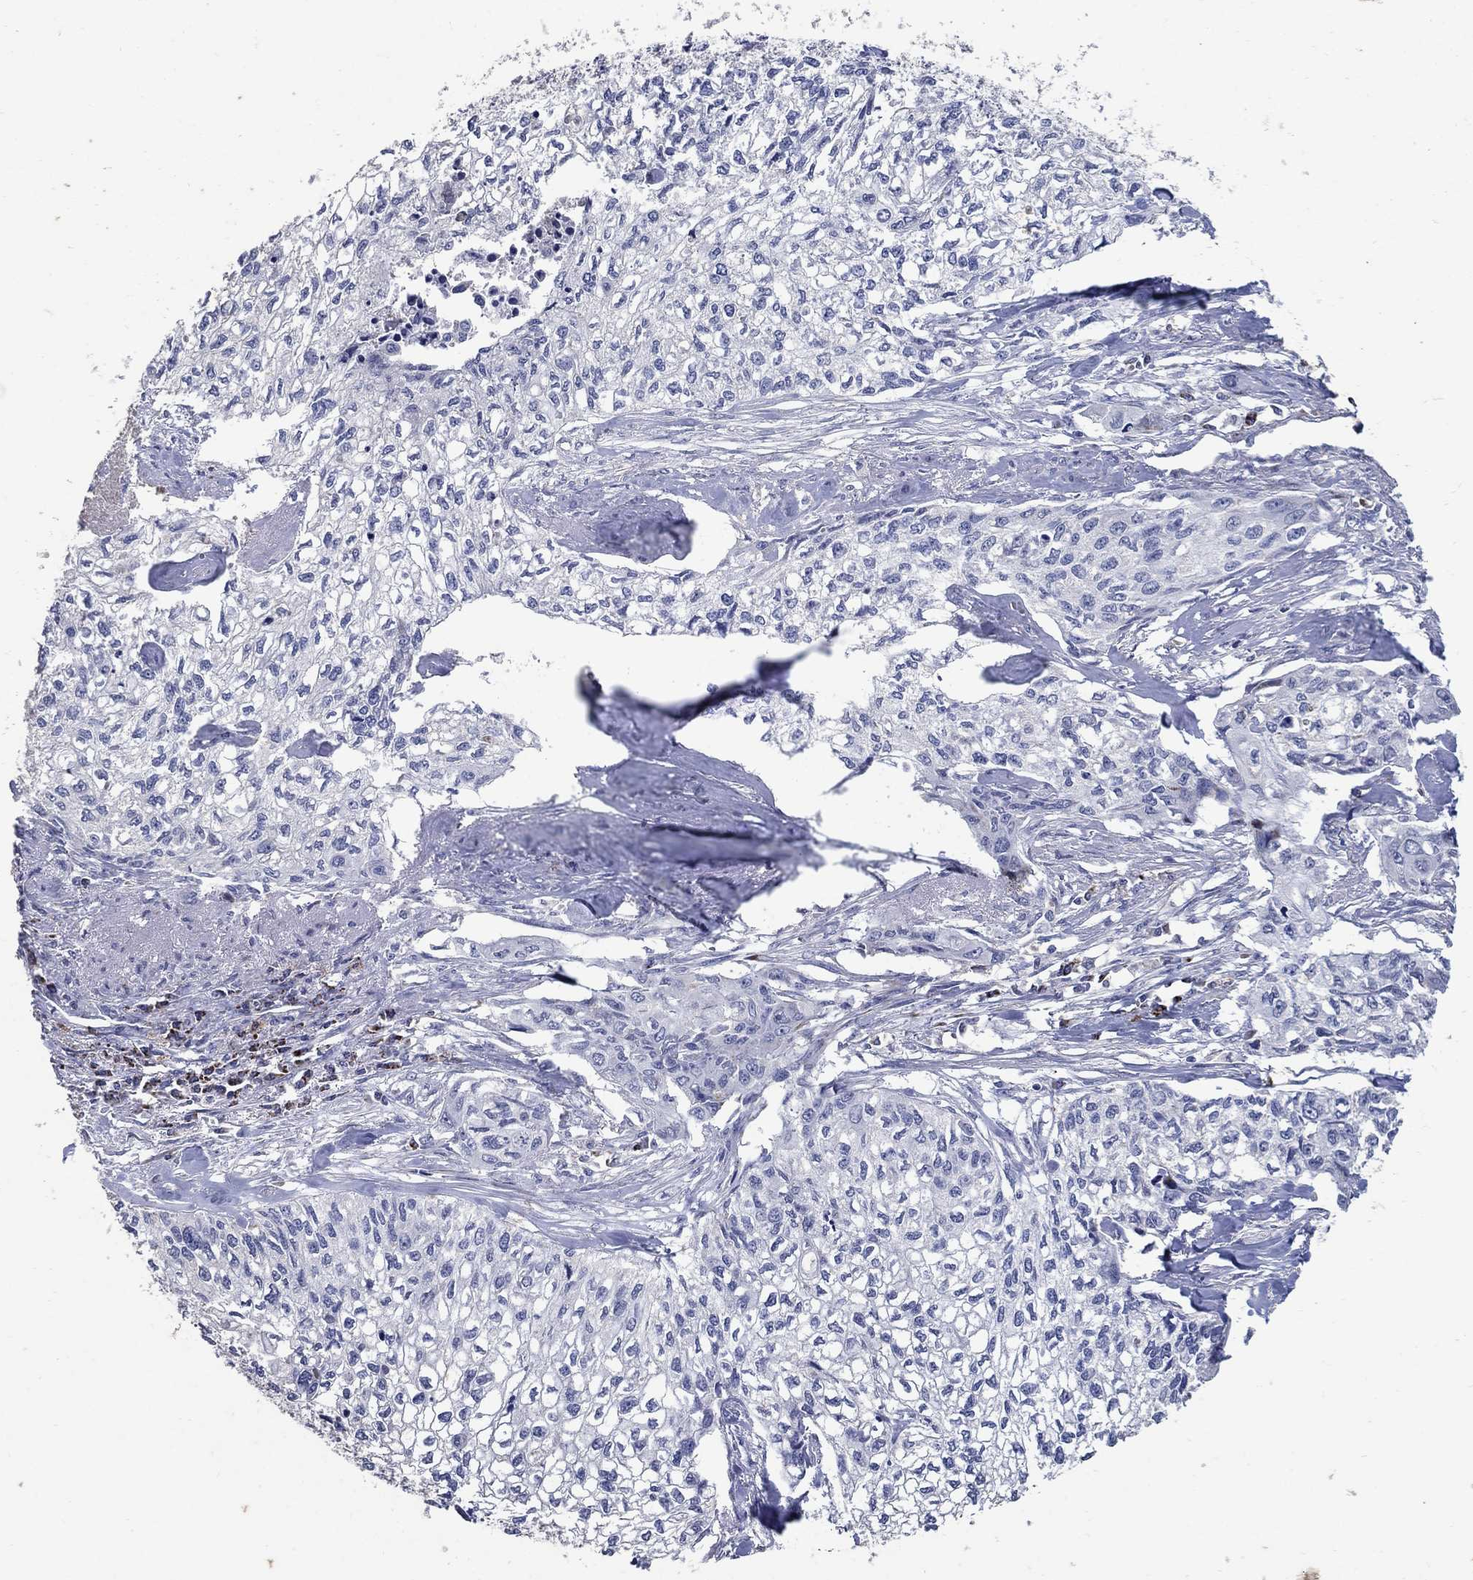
{"staining": {"intensity": "negative", "quantity": "none", "location": "none"}, "tissue": "cervical cancer", "cell_type": "Tumor cells", "image_type": "cancer", "snomed": [{"axis": "morphology", "description": "Squamous cell carcinoma, NOS"}, {"axis": "topography", "description": "Cervix"}], "caption": "Immunohistochemistry histopathology image of neoplastic tissue: human squamous cell carcinoma (cervical) stained with DAB exhibits no significant protein expression in tumor cells.", "gene": "HMX2", "patient": {"sex": "female", "age": 58}}